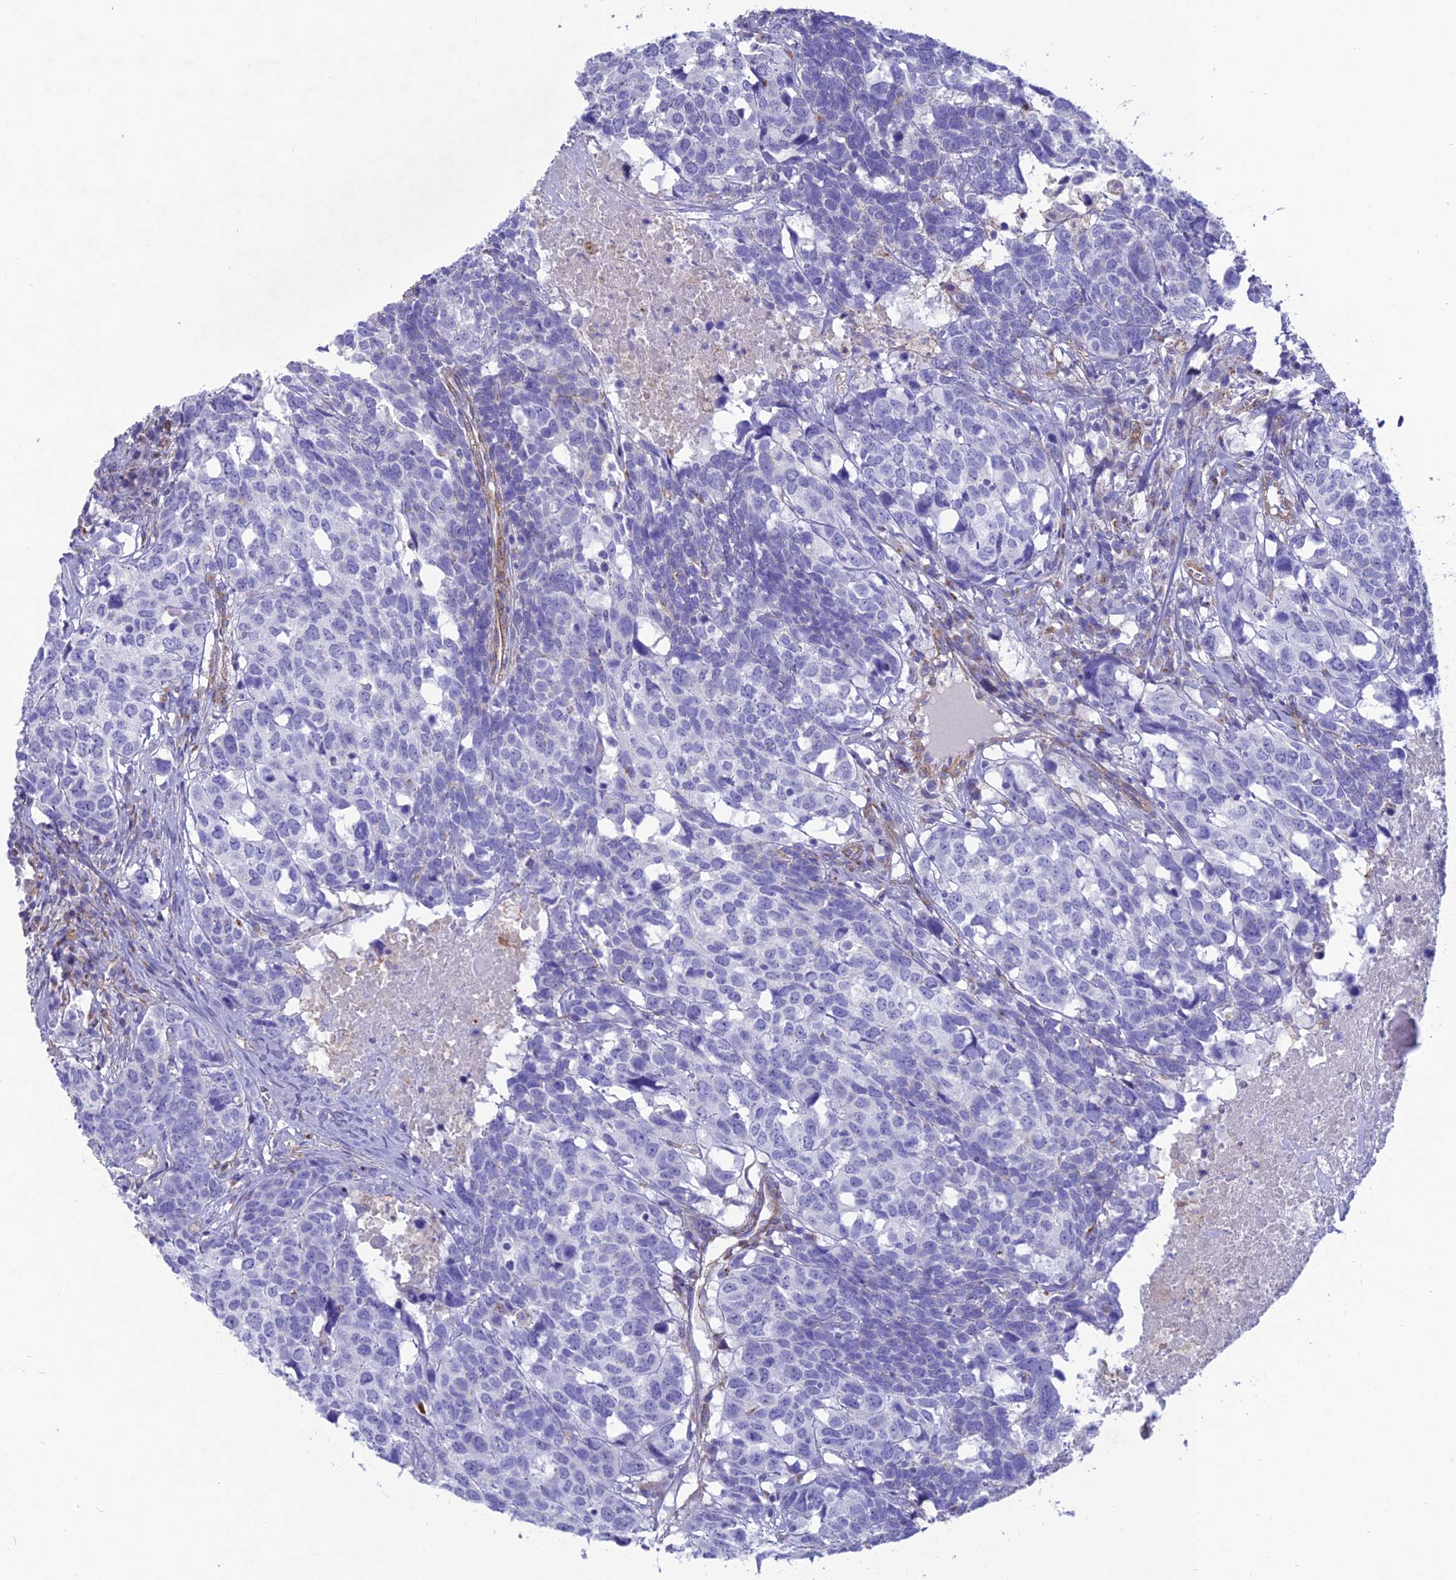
{"staining": {"intensity": "negative", "quantity": "none", "location": "none"}, "tissue": "head and neck cancer", "cell_type": "Tumor cells", "image_type": "cancer", "snomed": [{"axis": "morphology", "description": "Squamous cell carcinoma, NOS"}, {"axis": "topography", "description": "Head-Neck"}], "caption": "Head and neck cancer (squamous cell carcinoma) was stained to show a protein in brown. There is no significant positivity in tumor cells. (Immunohistochemistry (ihc), brightfield microscopy, high magnification).", "gene": "TNS1", "patient": {"sex": "male", "age": 66}}